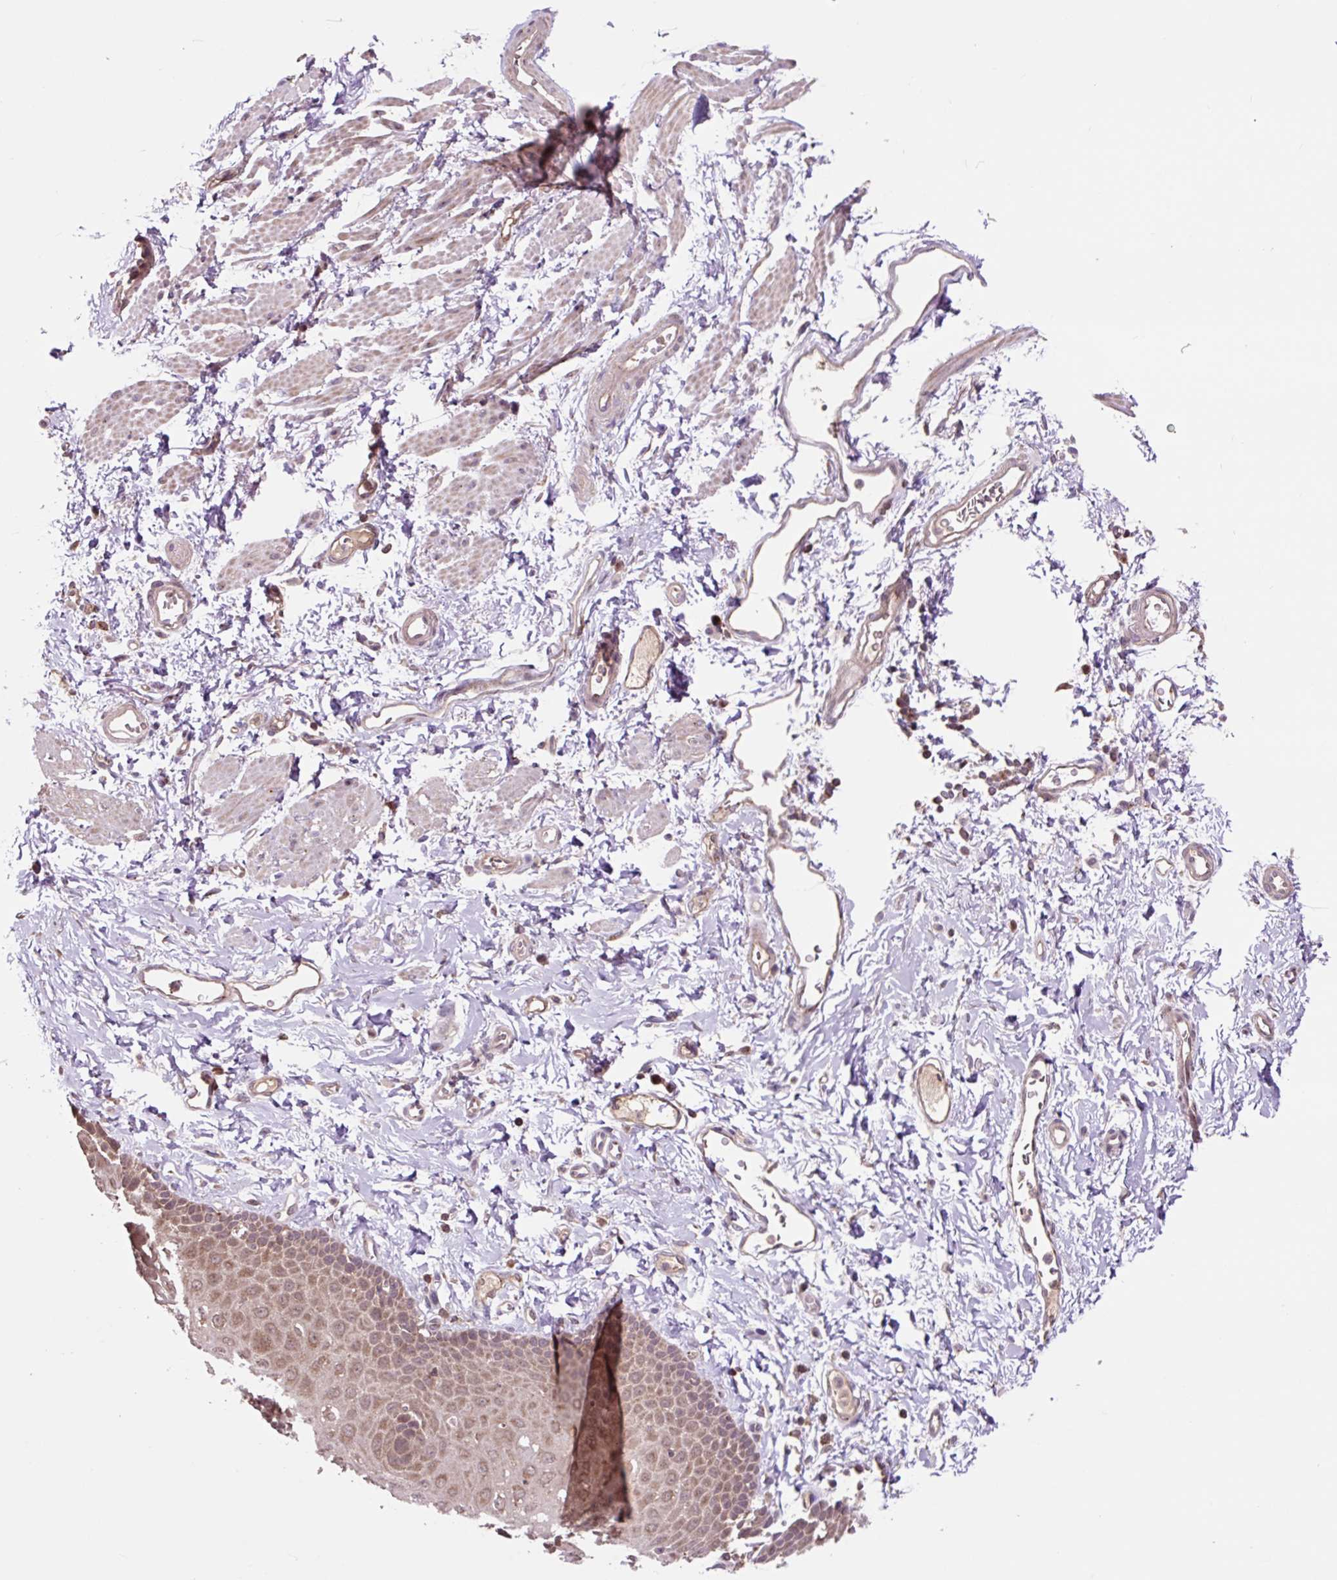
{"staining": {"intensity": "moderate", "quantity": ">75%", "location": "cytoplasmic/membranous"}, "tissue": "esophagus", "cell_type": "Squamous epithelial cells", "image_type": "normal", "snomed": [{"axis": "morphology", "description": "Normal tissue, NOS"}, {"axis": "topography", "description": "Esophagus"}], "caption": "Immunohistochemistry of normal human esophagus reveals medium levels of moderate cytoplasmic/membranous positivity in approximately >75% of squamous epithelial cells.", "gene": "MMS19", "patient": {"sex": "male", "age": 70}}